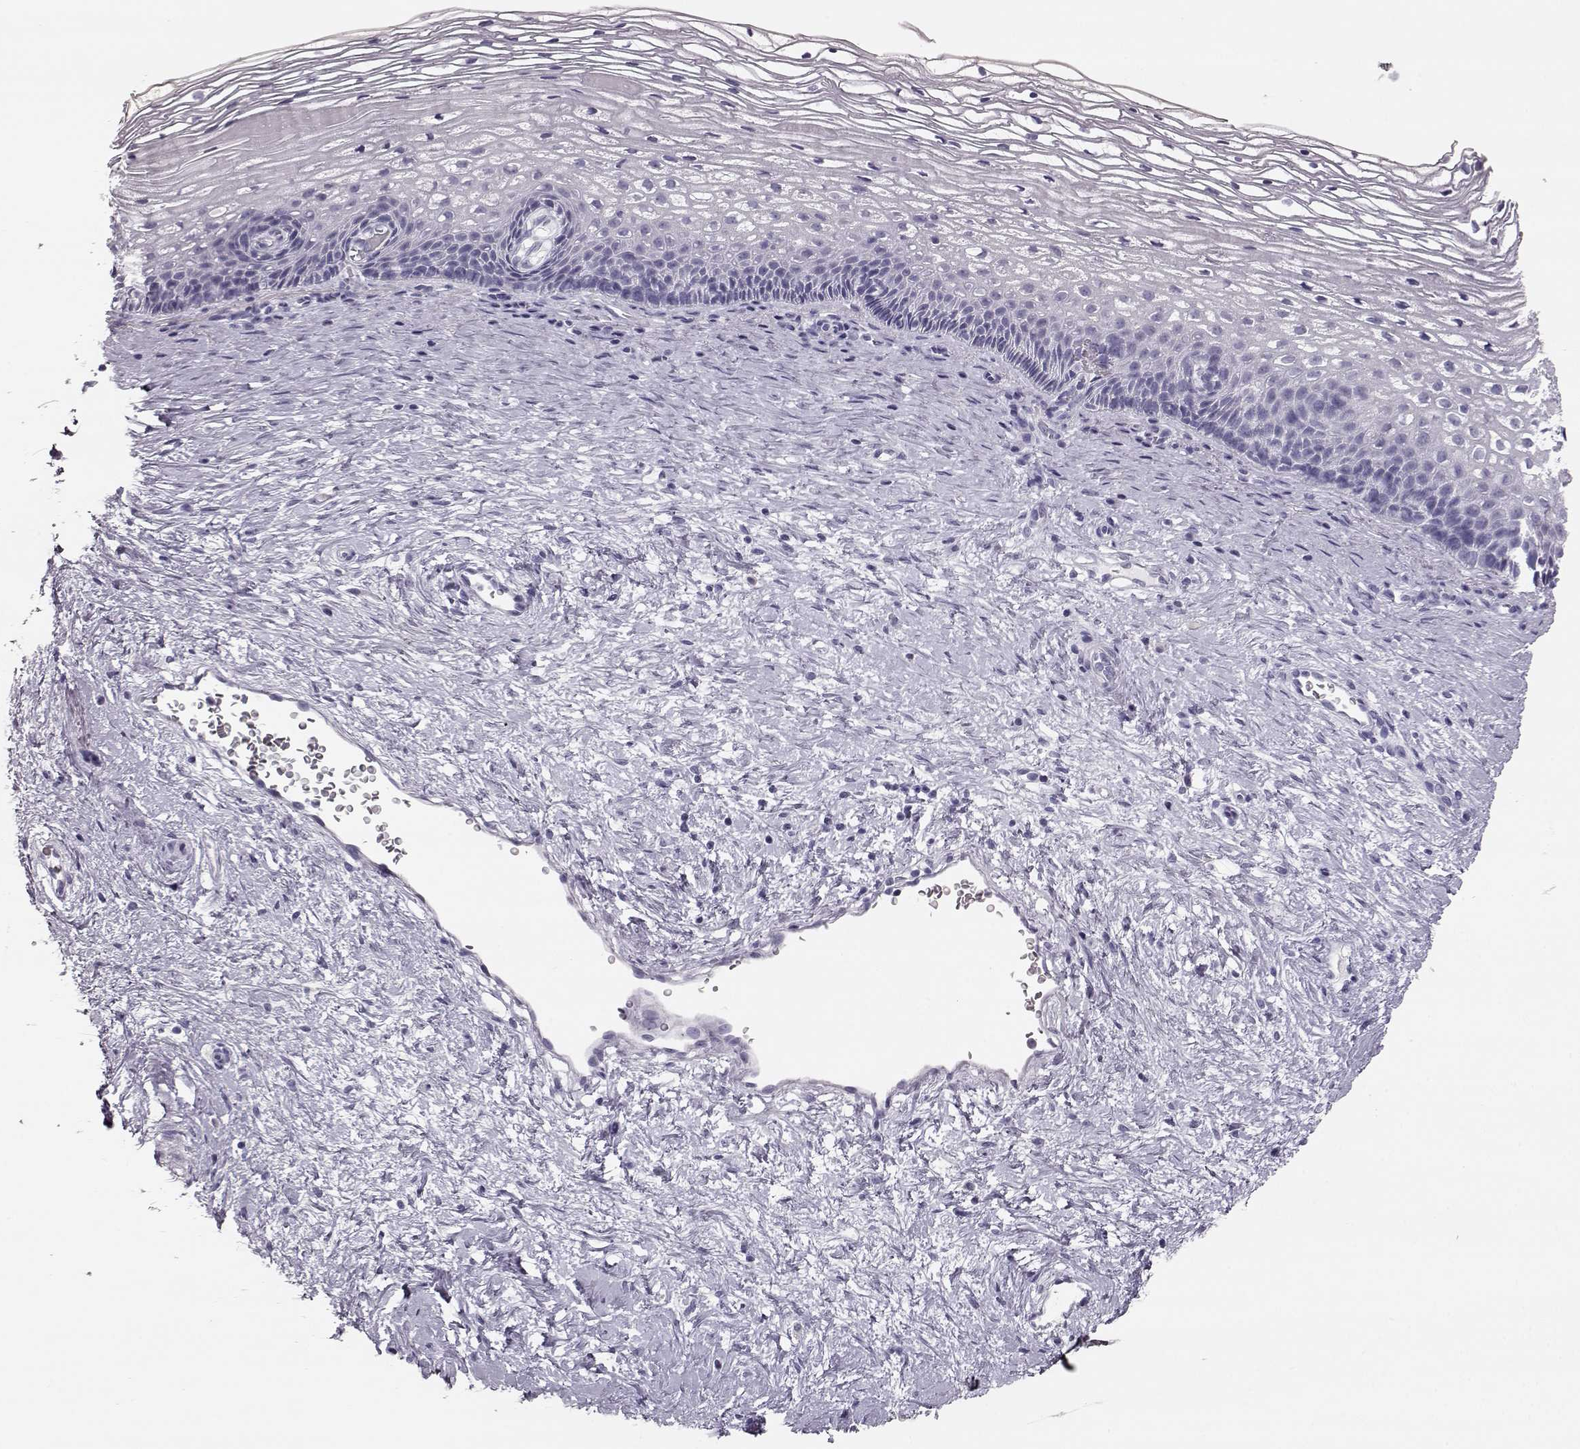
{"staining": {"intensity": "negative", "quantity": "none", "location": "none"}, "tissue": "cervix", "cell_type": "Glandular cells", "image_type": "normal", "snomed": [{"axis": "morphology", "description": "Normal tissue, NOS"}, {"axis": "topography", "description": "Cervix"}], "caption": "IHC histopathology image of unremarkable cervix stained for a protein (brown), which demonstrates no expression in glandular cells.", "gene": "BFSP2", "patient": {"sex": "female", "age": 34}}